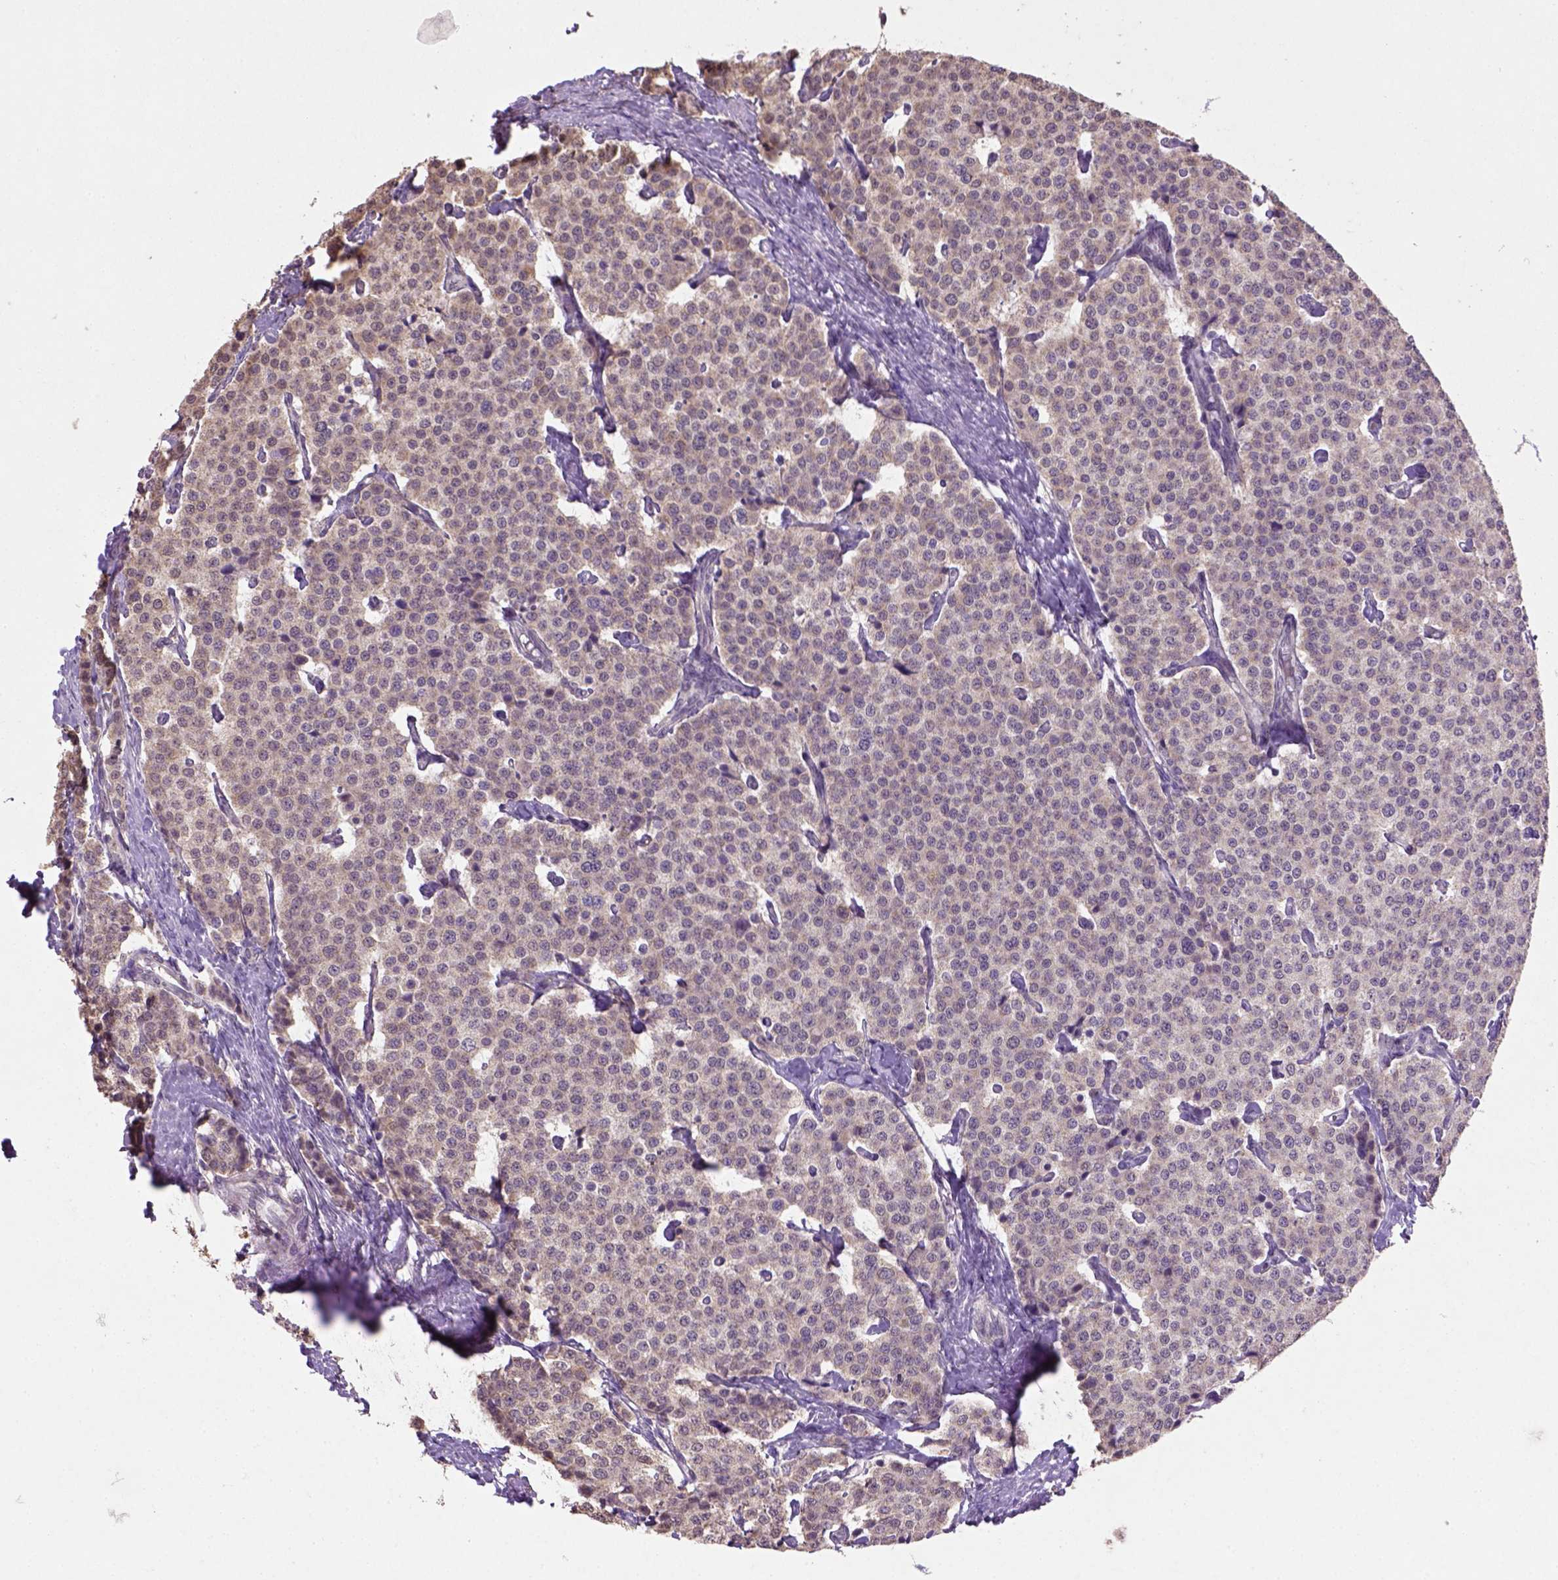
{"staining": {"intensity": "moderate", "quantity": "<25%", "location": "cytoplasmic/membranous"}, "tissue": "carcinoid", "cell_type": "Tumor cells", "image_type": "cancer", "snomed": [{"axis": "morphology", "description": "Carcinoid, malignant, NOS"}, {"axis": "topography", "description": "Small intestine"}], "caption": "Immunohistochemical staining of carcinoid (malignant) exhibits low levels of moderate cytoplasmic/membranous protein staining in about <25% of tumor cells.", "gene": "NUDT10", "patient": {"sex": "female", "age": 58}}